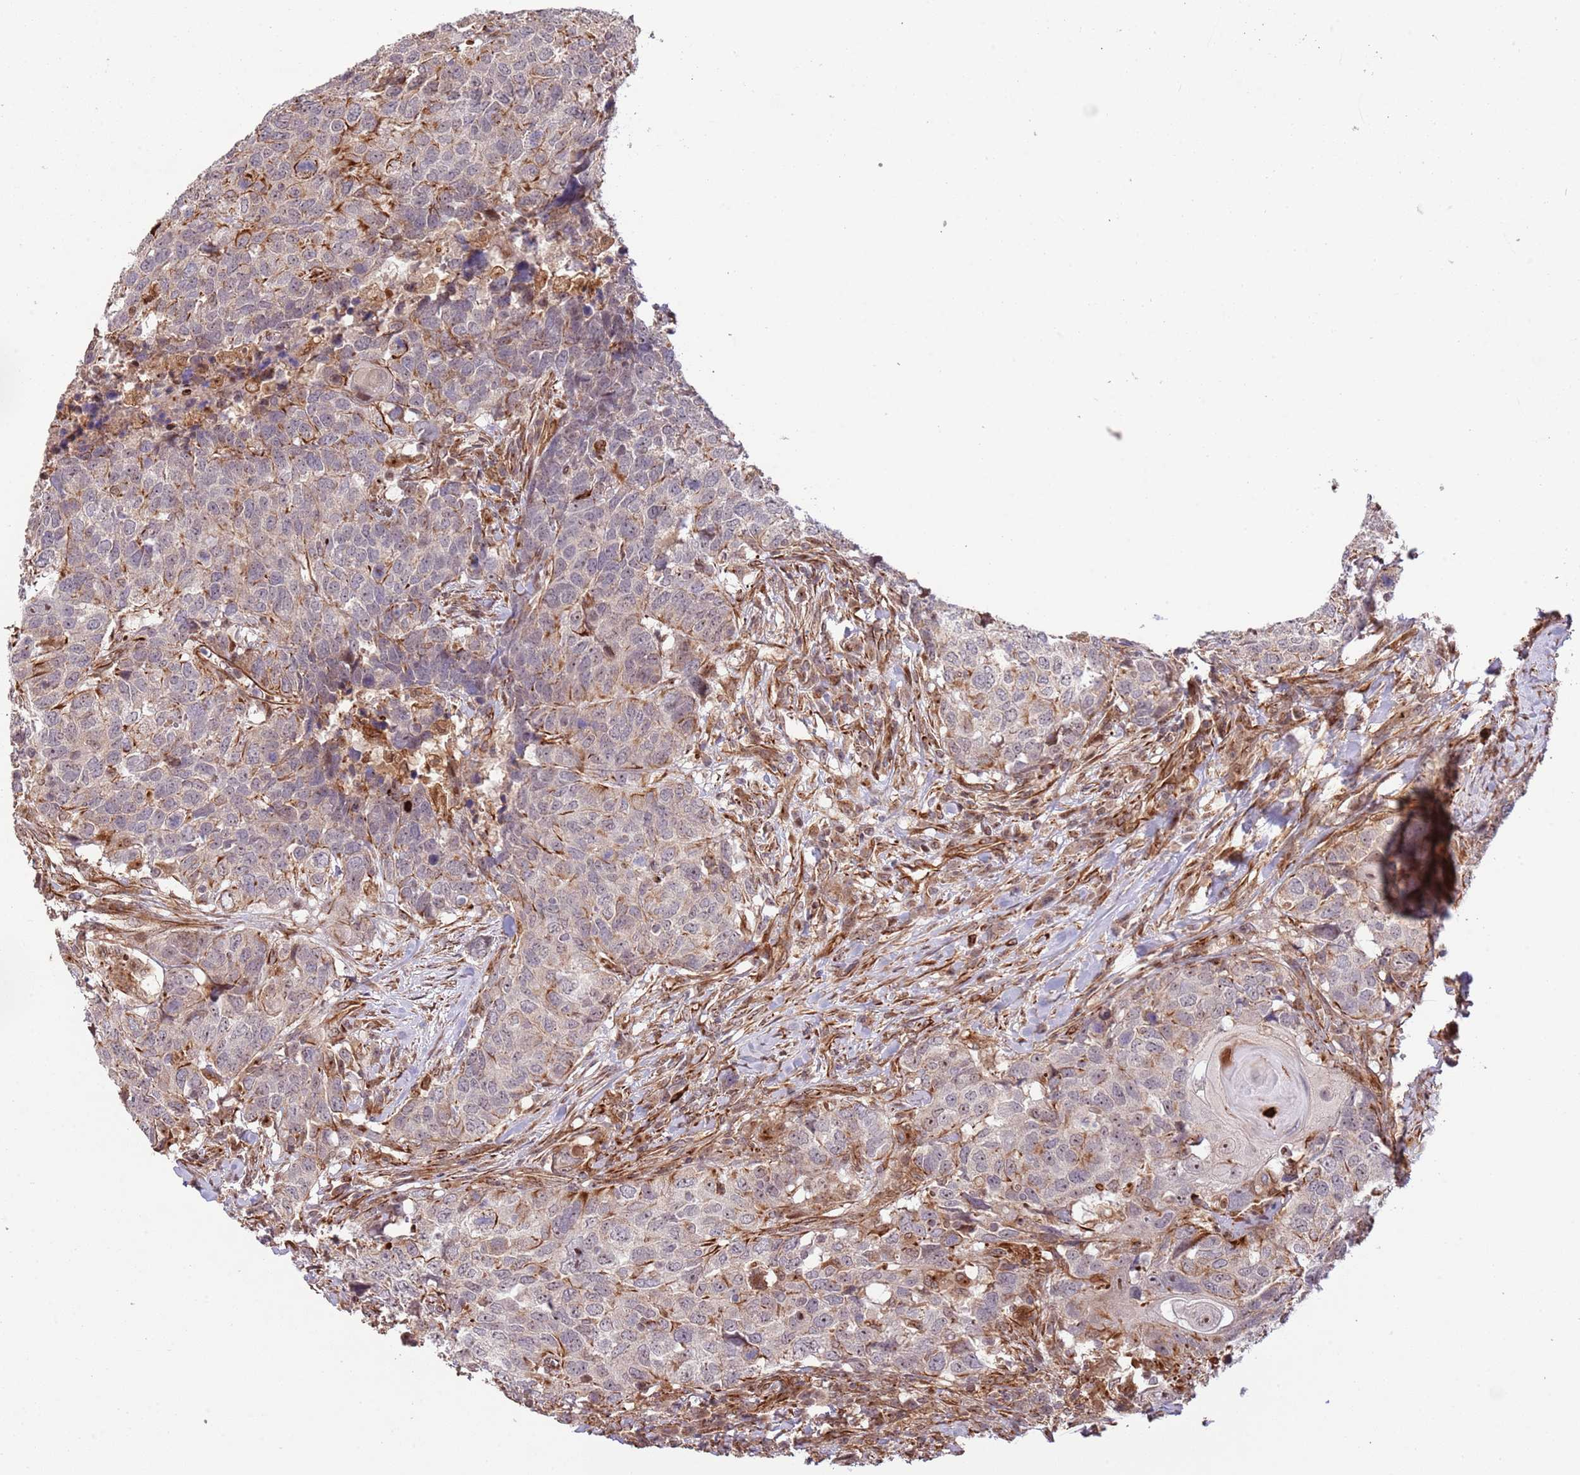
{"staining": {"intensity": "negative", "quantity": "none", "location": "none"}, "tissue": "head and neck cancer", "cell_type": "Tumor cells", "image_type": "cancer", "snomed": [{"axis": "morphology", "description": "Normal tissue, NOS"}, {"axis": "morphology", "description": "Squamous cell carcinoma, NOS"}, {"axis": "topography", "description": "Skeletal muscle"}, {"axis": "topography", "description": "Vascular tissue"}, {"axis": "topography", "description": "Peripheral nerve tissue"}, {"axis": "topography", "description": "Head-Neck"}], "caption": "Image shows no protein positivity in tumor cells of head and neck cancer (squamous cell carcinoma) tissue. (IHC, brightfield microscopy, high magnification).", "gene": "NEK3", "patient": {"sex": "male", "age": 66}}